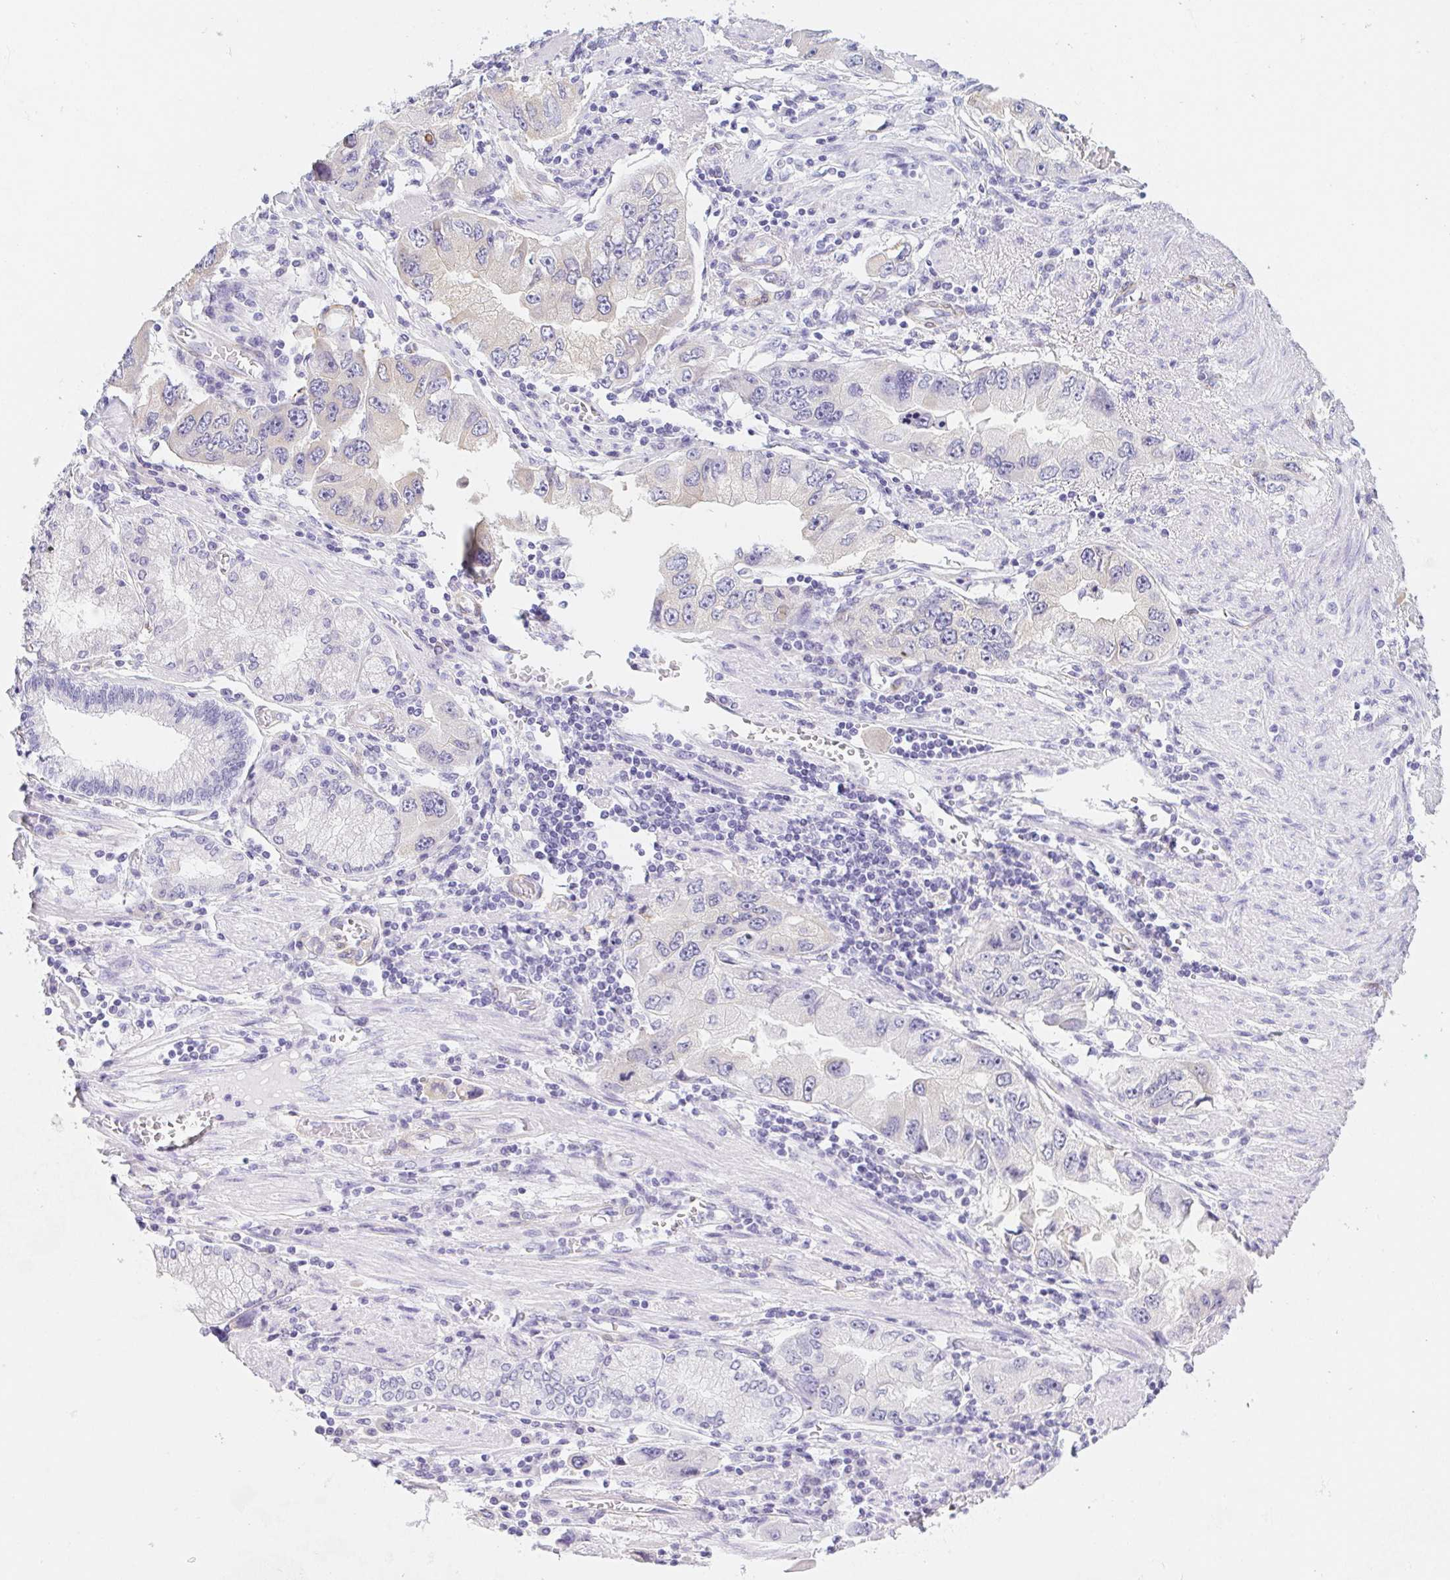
{"staining": {"intensity": "negative", "quantity": "none", "location": "none"}, "tissue": "stomach cancer", "cell_type": "Tumor cells", "image_type": "cancer", "snomed": [{"axis": "morphology", "description": "Adenocarcinoma, NOS"}, {"axis": "topography", "description": "Stomach, lower"}], "caption": "Immunohistochemistry of stomach cancer demonstrates no positivity in tumor cells.", "gene": "HRC", "patient": {"sex": "female", "age": 93}}